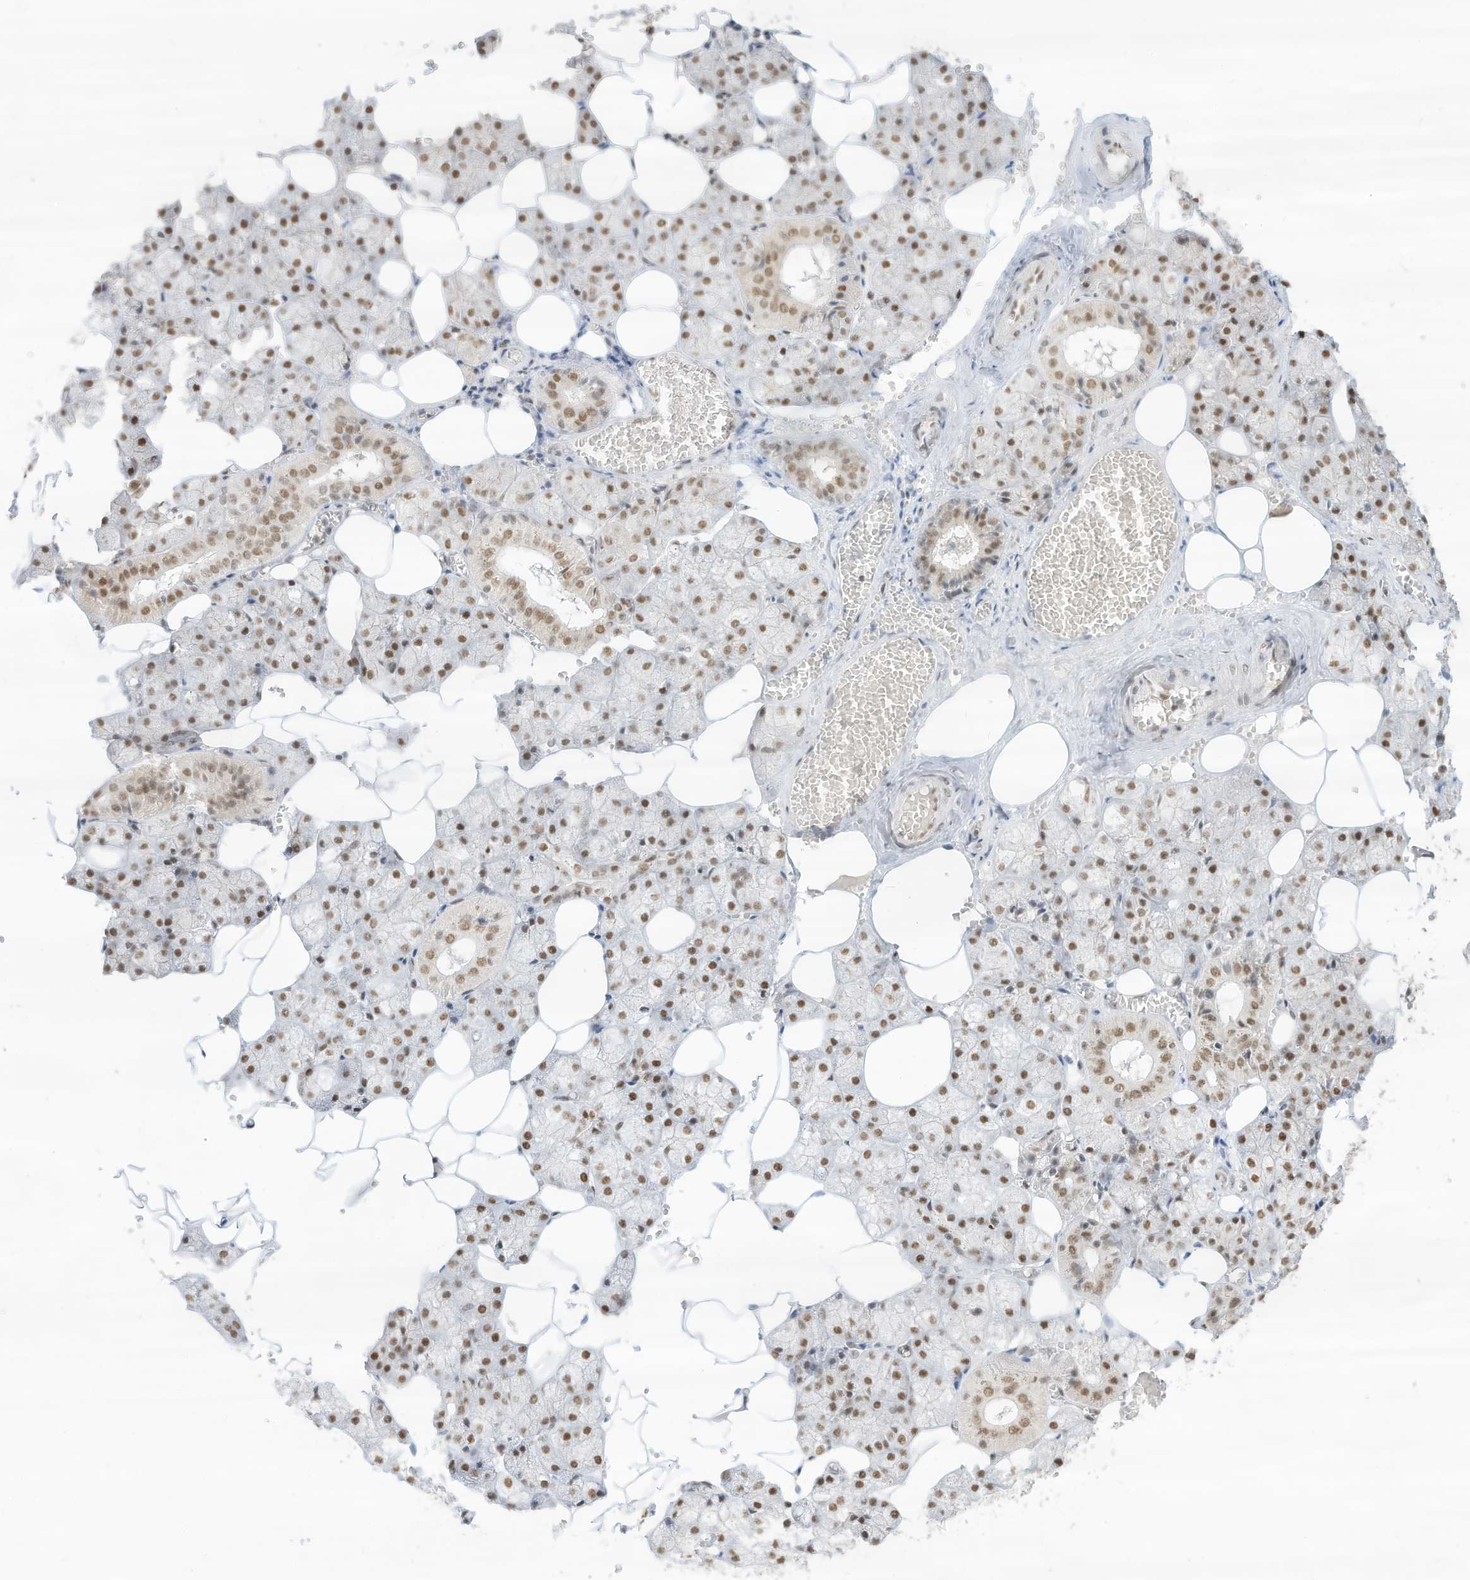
{"staining": {"intensity": "moderate", "quantity": ">75%", "location": "nuclear"}, "tissue": "salivary gland", "cell_type": "Glandular cells", "image_type": "normal", "snomed": [{"axis": "morphology", "description": "Normal tissue, NOS"}, {"axis": "topography", "description": "Salivary gland"}], "caption": "IHC image of normal salivary gland stained for a protein (brown), which shows medium levels of moderate nuclear staining in about >75% of glandular cells.", "gene": "NHSL1", "patient": {"sex": "male", "age": 62}}